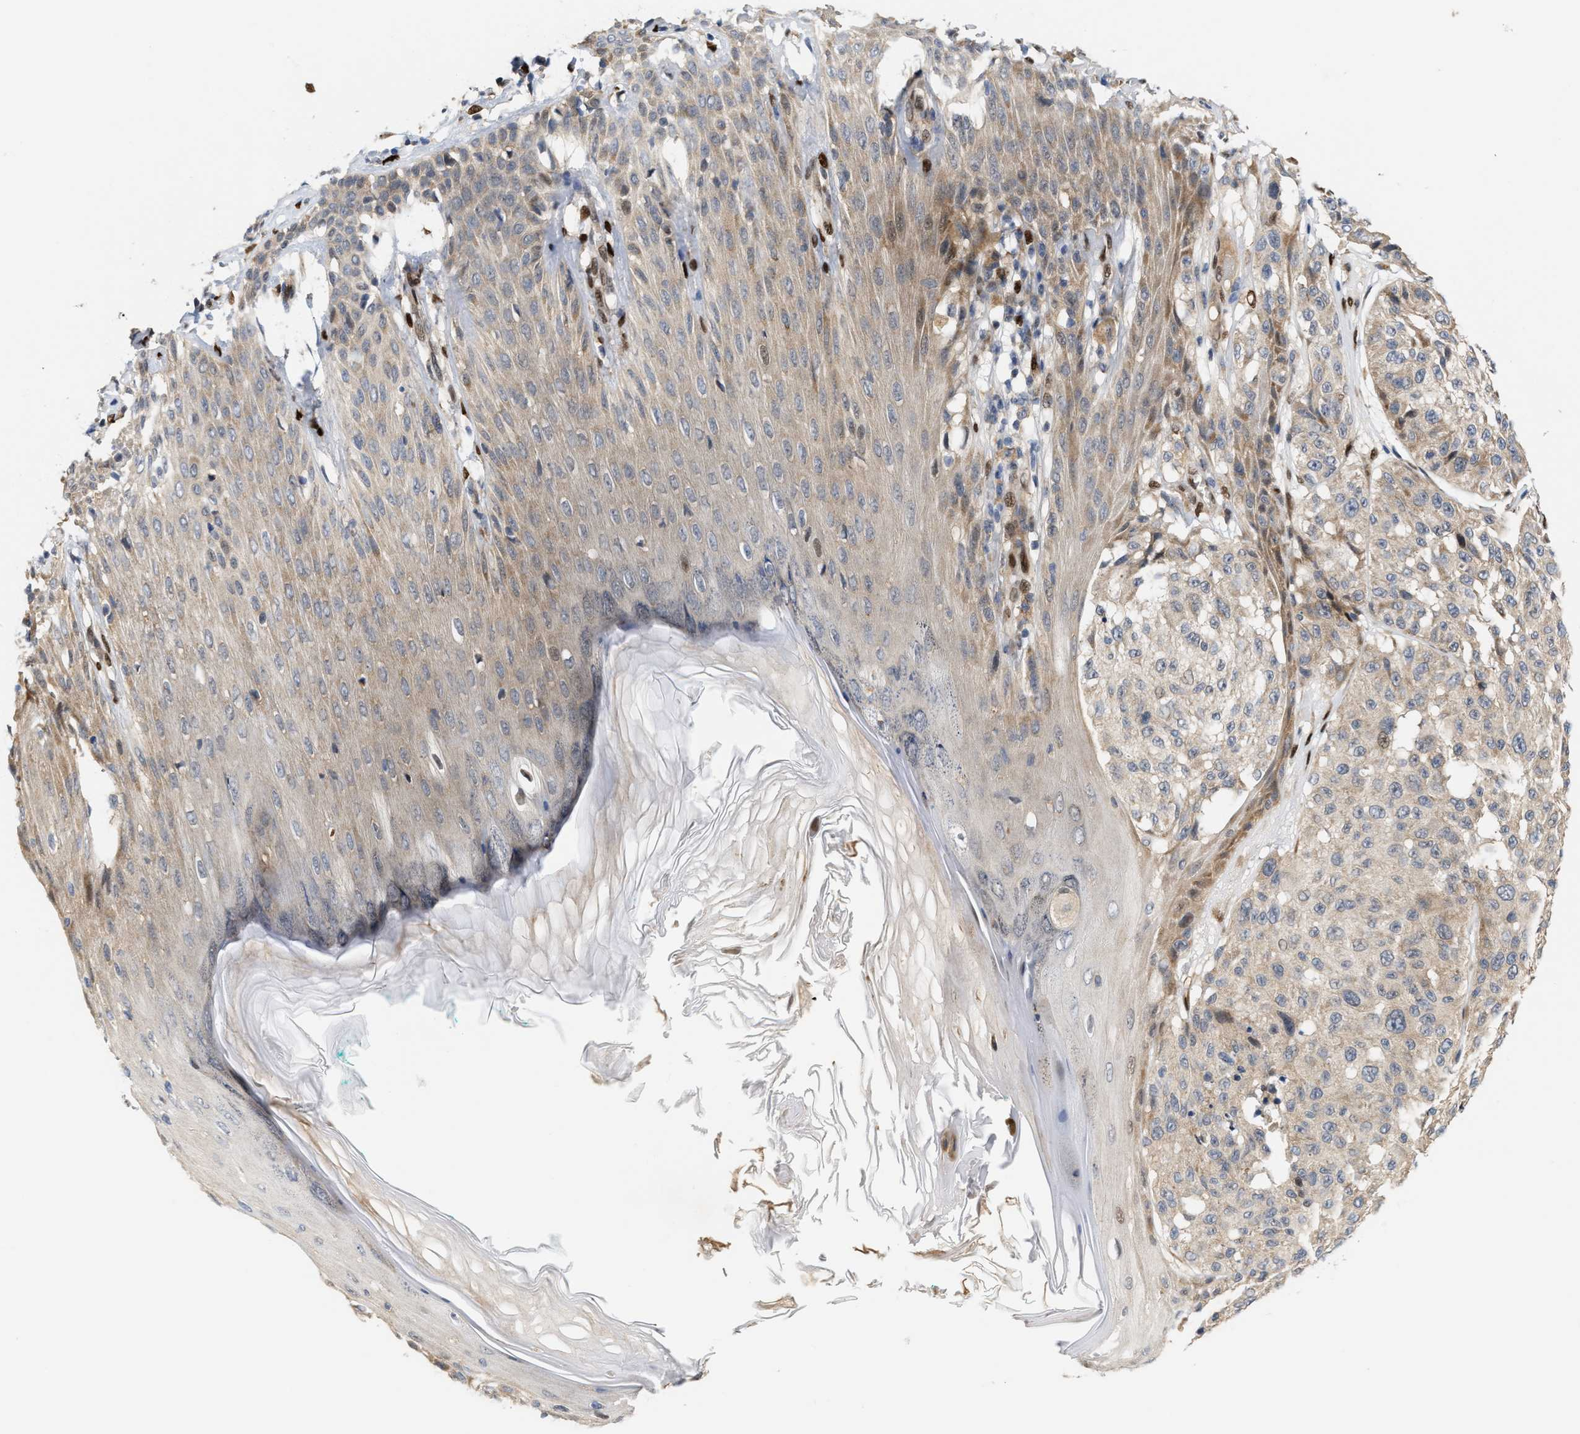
{"staining": {"intensity": "weak", "quantity": "<25%", "location": "cytoplasmic/membranous"}, "tissue": "melanoma", "cell_type": "Tumor cells", "image_type": "cancer", "snomed": [{"axis": "morphology", "description": "Malignant melanoma, NOS"}, {"axis": "topography", "description": "Skin"}], "caption": "The micrograph displays no significant positivity in tumor cells of malignant melanoma.", "gene": "TCF4", "patient": {"sex": "female", "age": 46}}